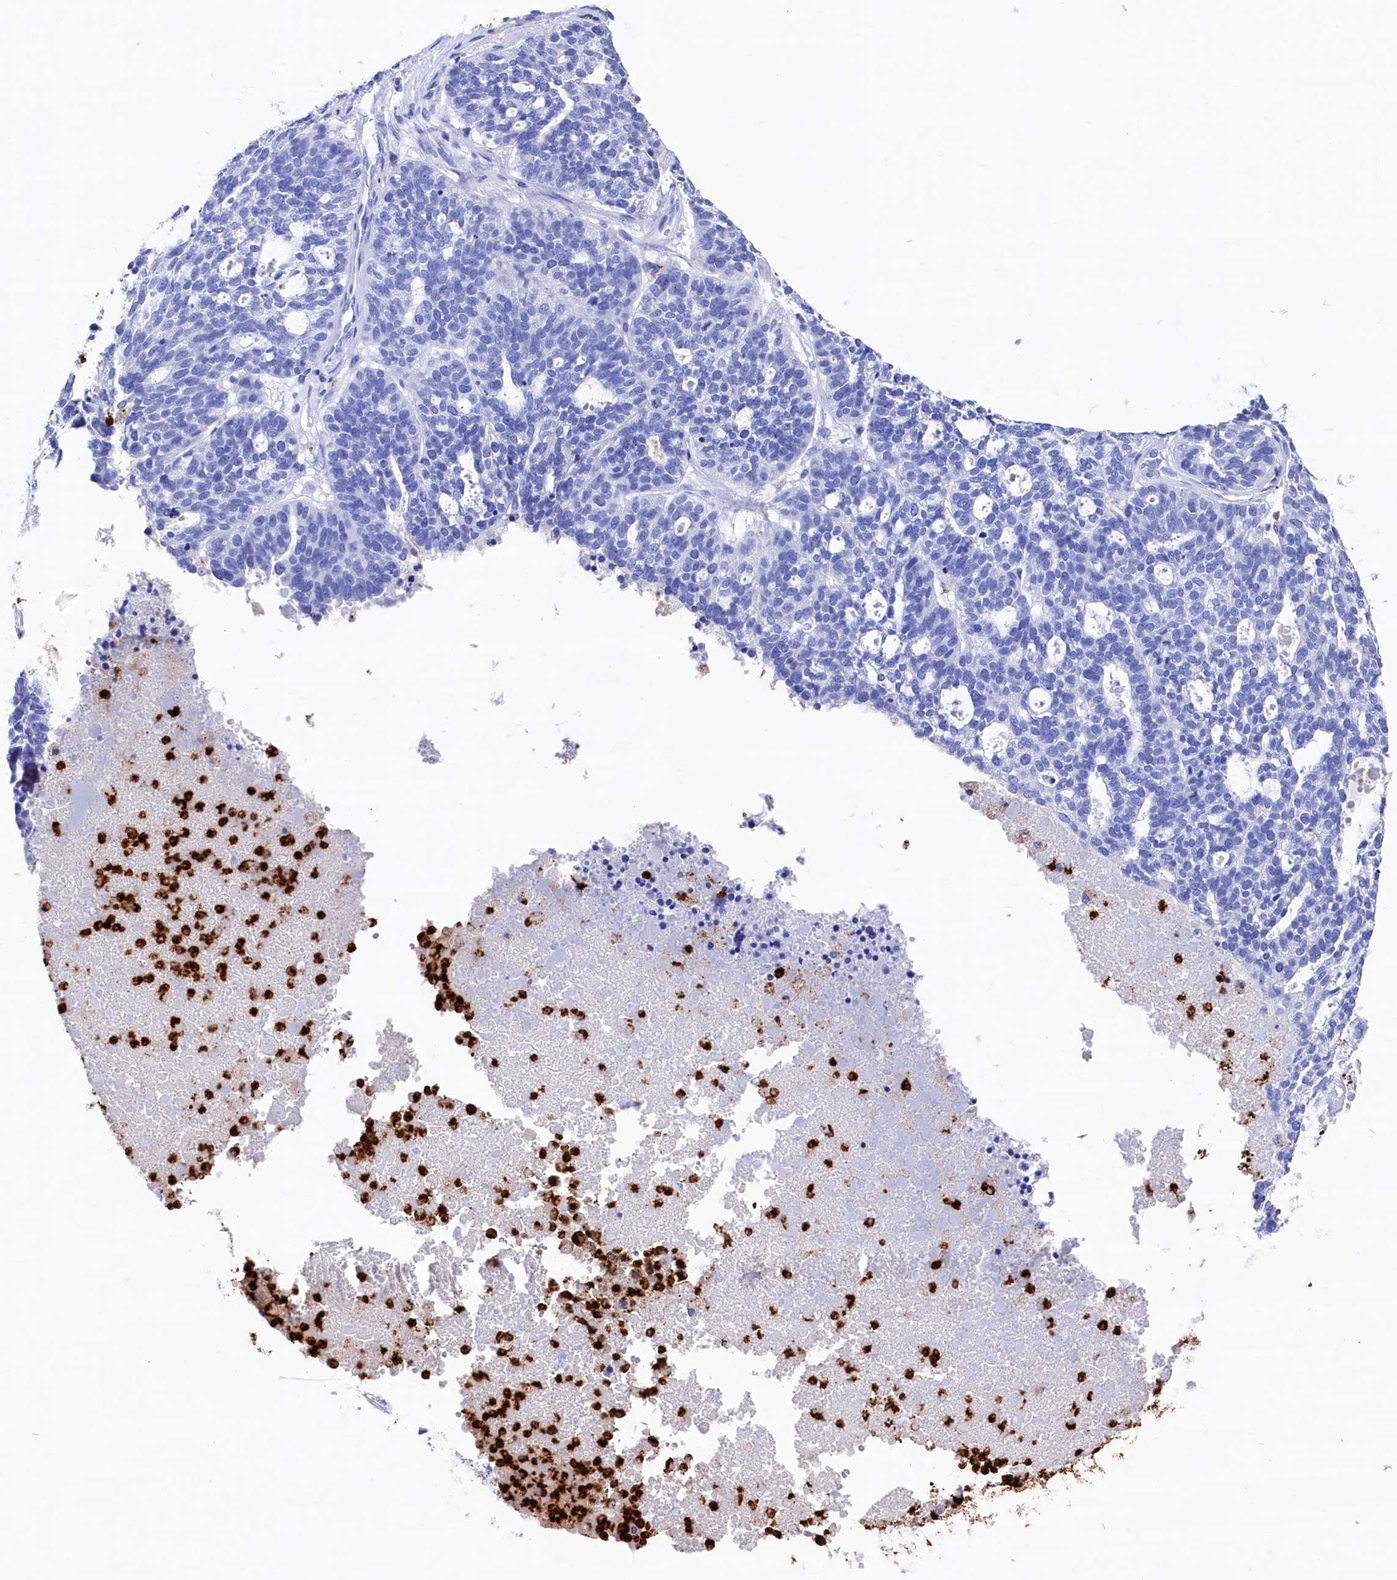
{"staining": {"intensity": "negative", "quantity": "none", "location": "none"}, "tissue": "ovarian cancer", "cell_type": "Tumor cells", "image_type": "cancer", "snomed": [{"axis": "morphology", "description": "Cystadenocarcinoma, serous, NOS"}, {"axis": "topography", "description": "Ovary"}], "caption": "DAB (3,3'-diaminobenzidine) immunohistochemical staining of human ovarian cancer exhibits no significant positivity in tumor cells. The staining is performed using DAB brown chromogen with nuclei counter-stained in using hematoxylin.", "gene": "PLAC8", "patient": {"sex": "female", "age": 59}}